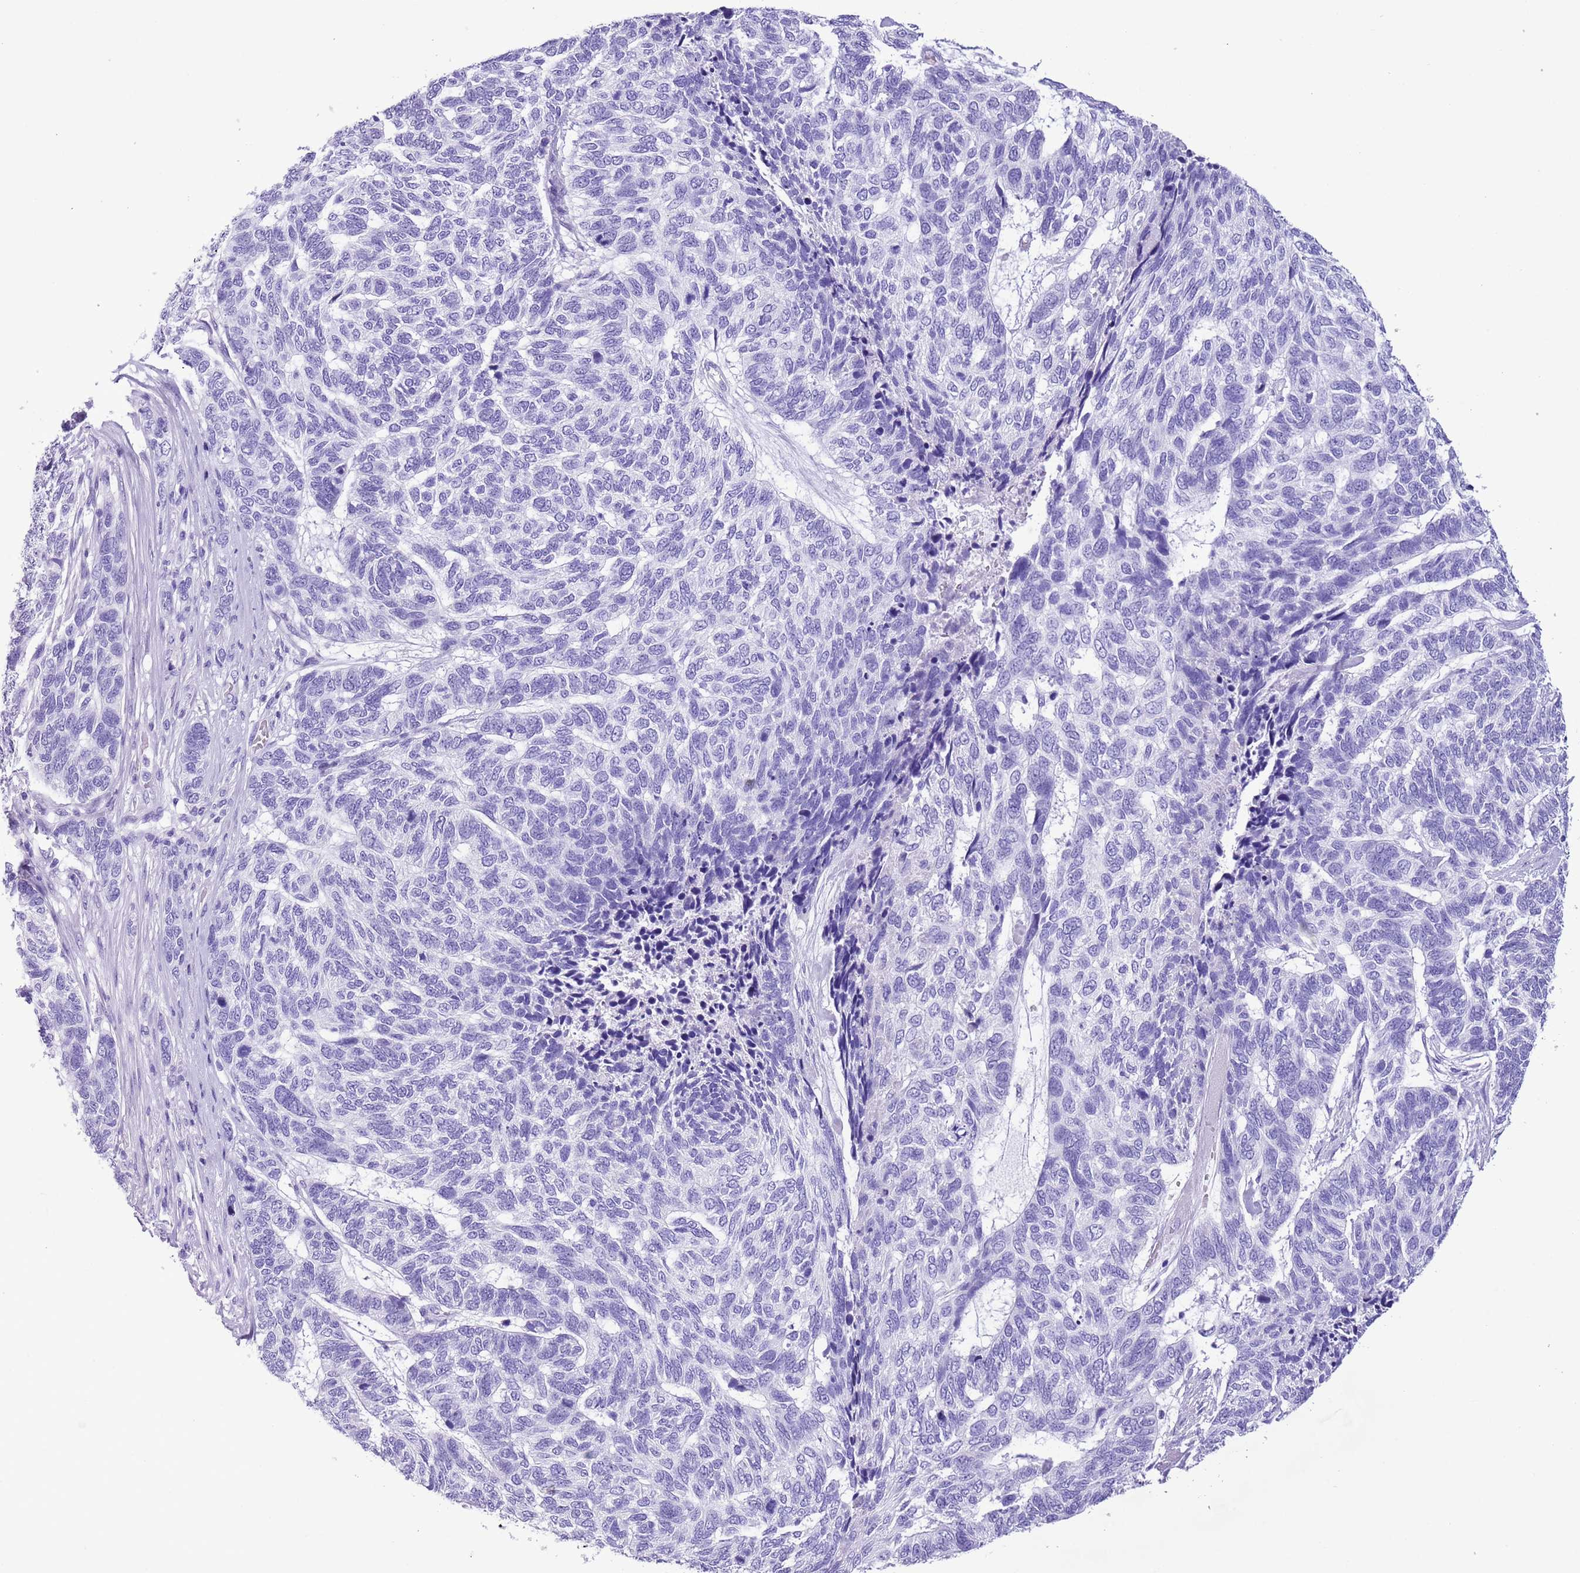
{"staining": {"intensity": "negative", "quantity": "none", "location": "none"}, "tissue": "skin cancer", "cell_type": "Tumor cells", "image_type": "cancer", "snomed": [{"axis": "morphology", "description": "Basal cell carcinoma"}, {"axis": "topography", "description": "Skin"}], "caption": "Skin cancer (basal cell carcinoma) stained for a protein using immunohistochemistry (IHC) exhibits no staining tumor cells.", "gene": "TBC1D10B", "patient": {"sex": "female", "age": 65}}